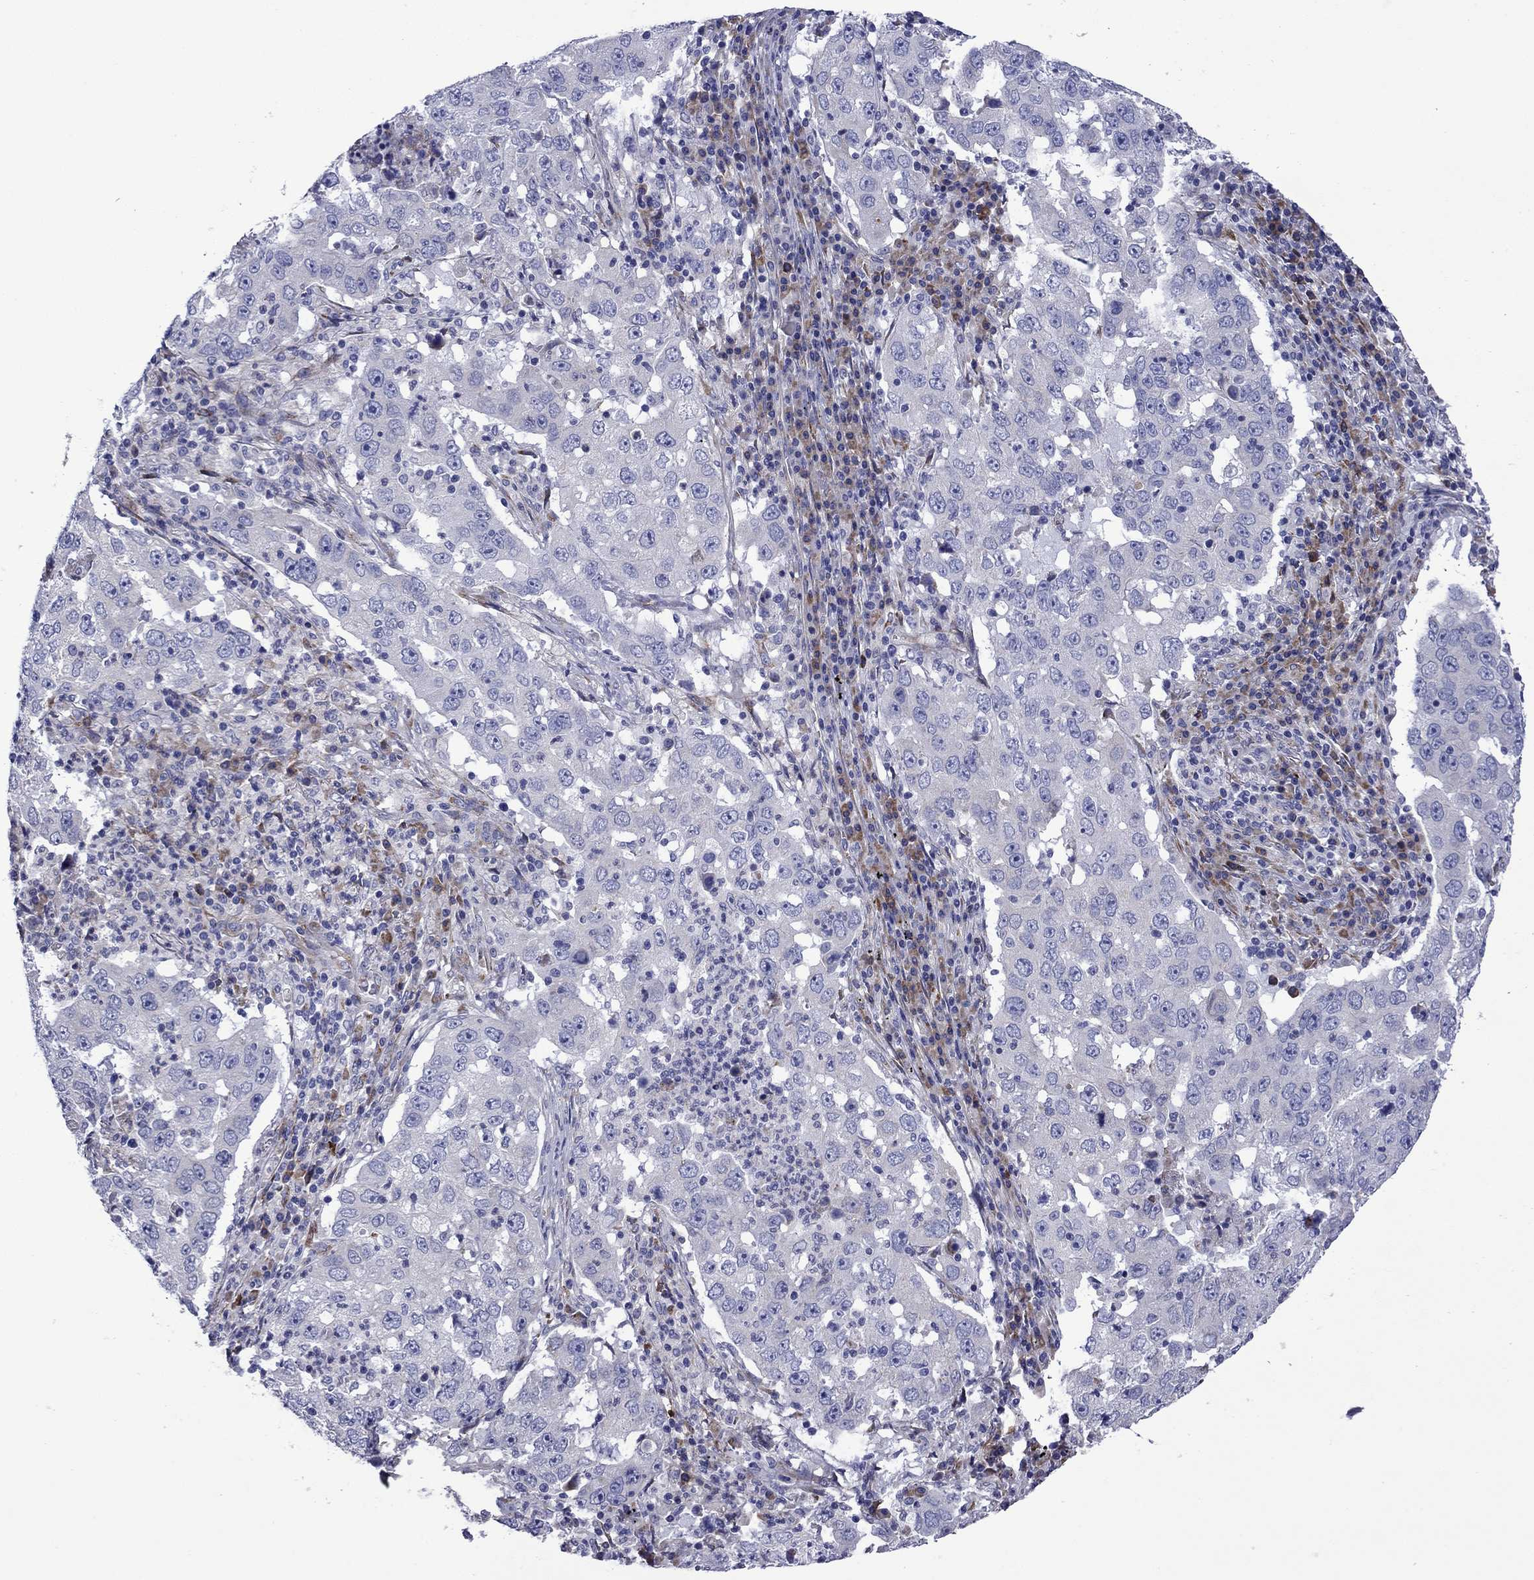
{"staining": {"intensity": "negative", "quantity": "none", "location": "none"}, "tissue": "lung cancer", "cell_type": "Tumor cells", "image_type": "cancer", "snomed": [{"axis": "morphology", "description": "Adenocarcinoma, NOS"}, {"axis": "topography", "description": "Lung"}], "caption": "DAB (3,3'-diaminobenzidine) immunohistochemical staining of human lung cancer exhibits no significant expression in tumor cells. (Brightfield microscopy of DAB IHC at high magnification).", "gene": "HSPG2", "patient": {"sex": "male", "age": 73}}